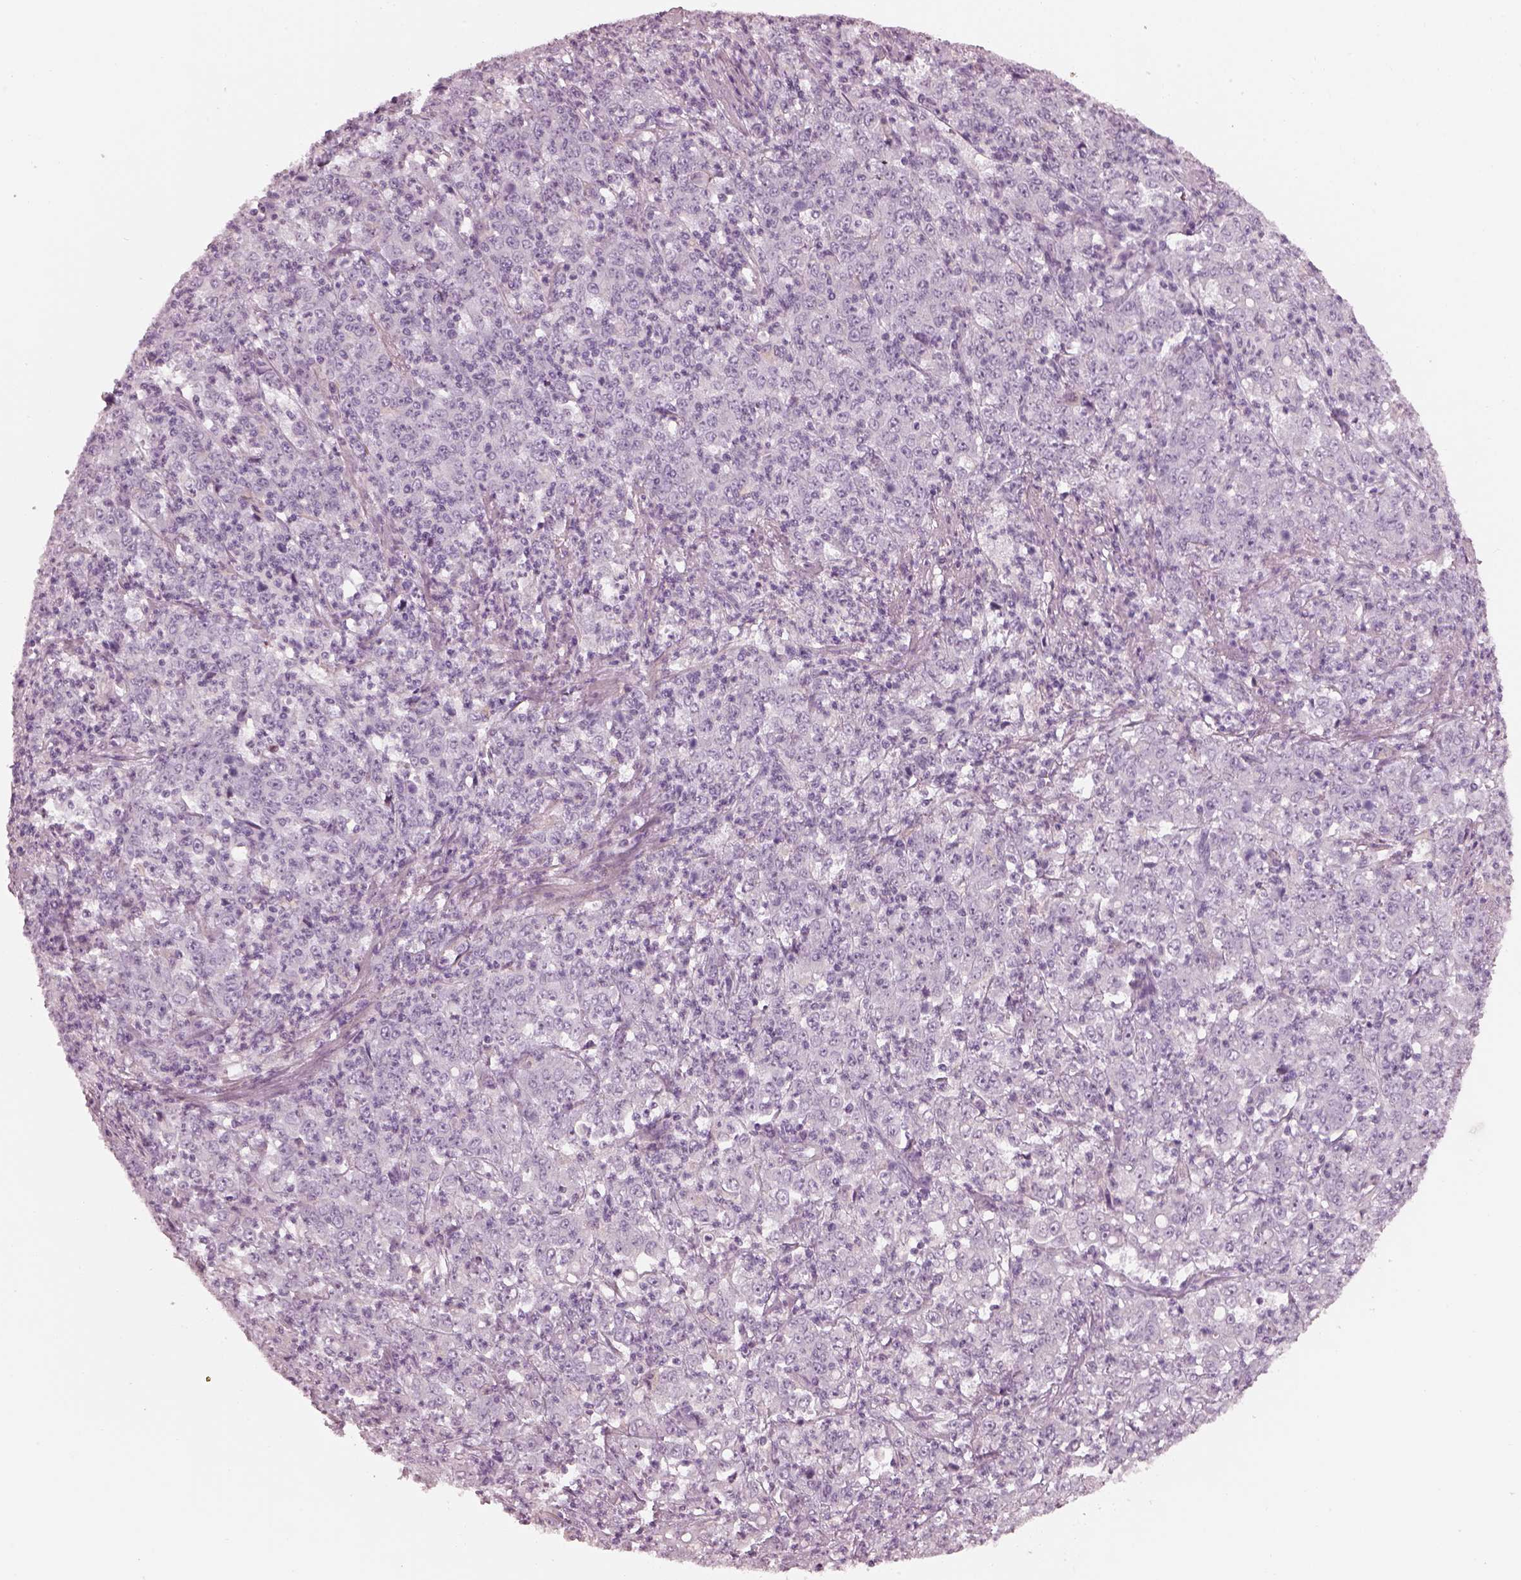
{"staining": {"intensity": "negative", "quantity": "none", "location": "none"}, "tissue": "stomach cancer", "cell_type": "Tumor cells", "image_type": "cancer", "snomed": [{"axis": "morphology", "description": "Adenocarcinoma, NOS"}, {"axis": "topography", "description": "Stomach, lower"}], "caption": "A high-resolution histopathology image shows IHC staining of adenocarcinoma (stomach), which demonstrates no significant staining in tumor cells.", "gene": "RSPH9", "patient": {"sex": "female", "age": 71}}